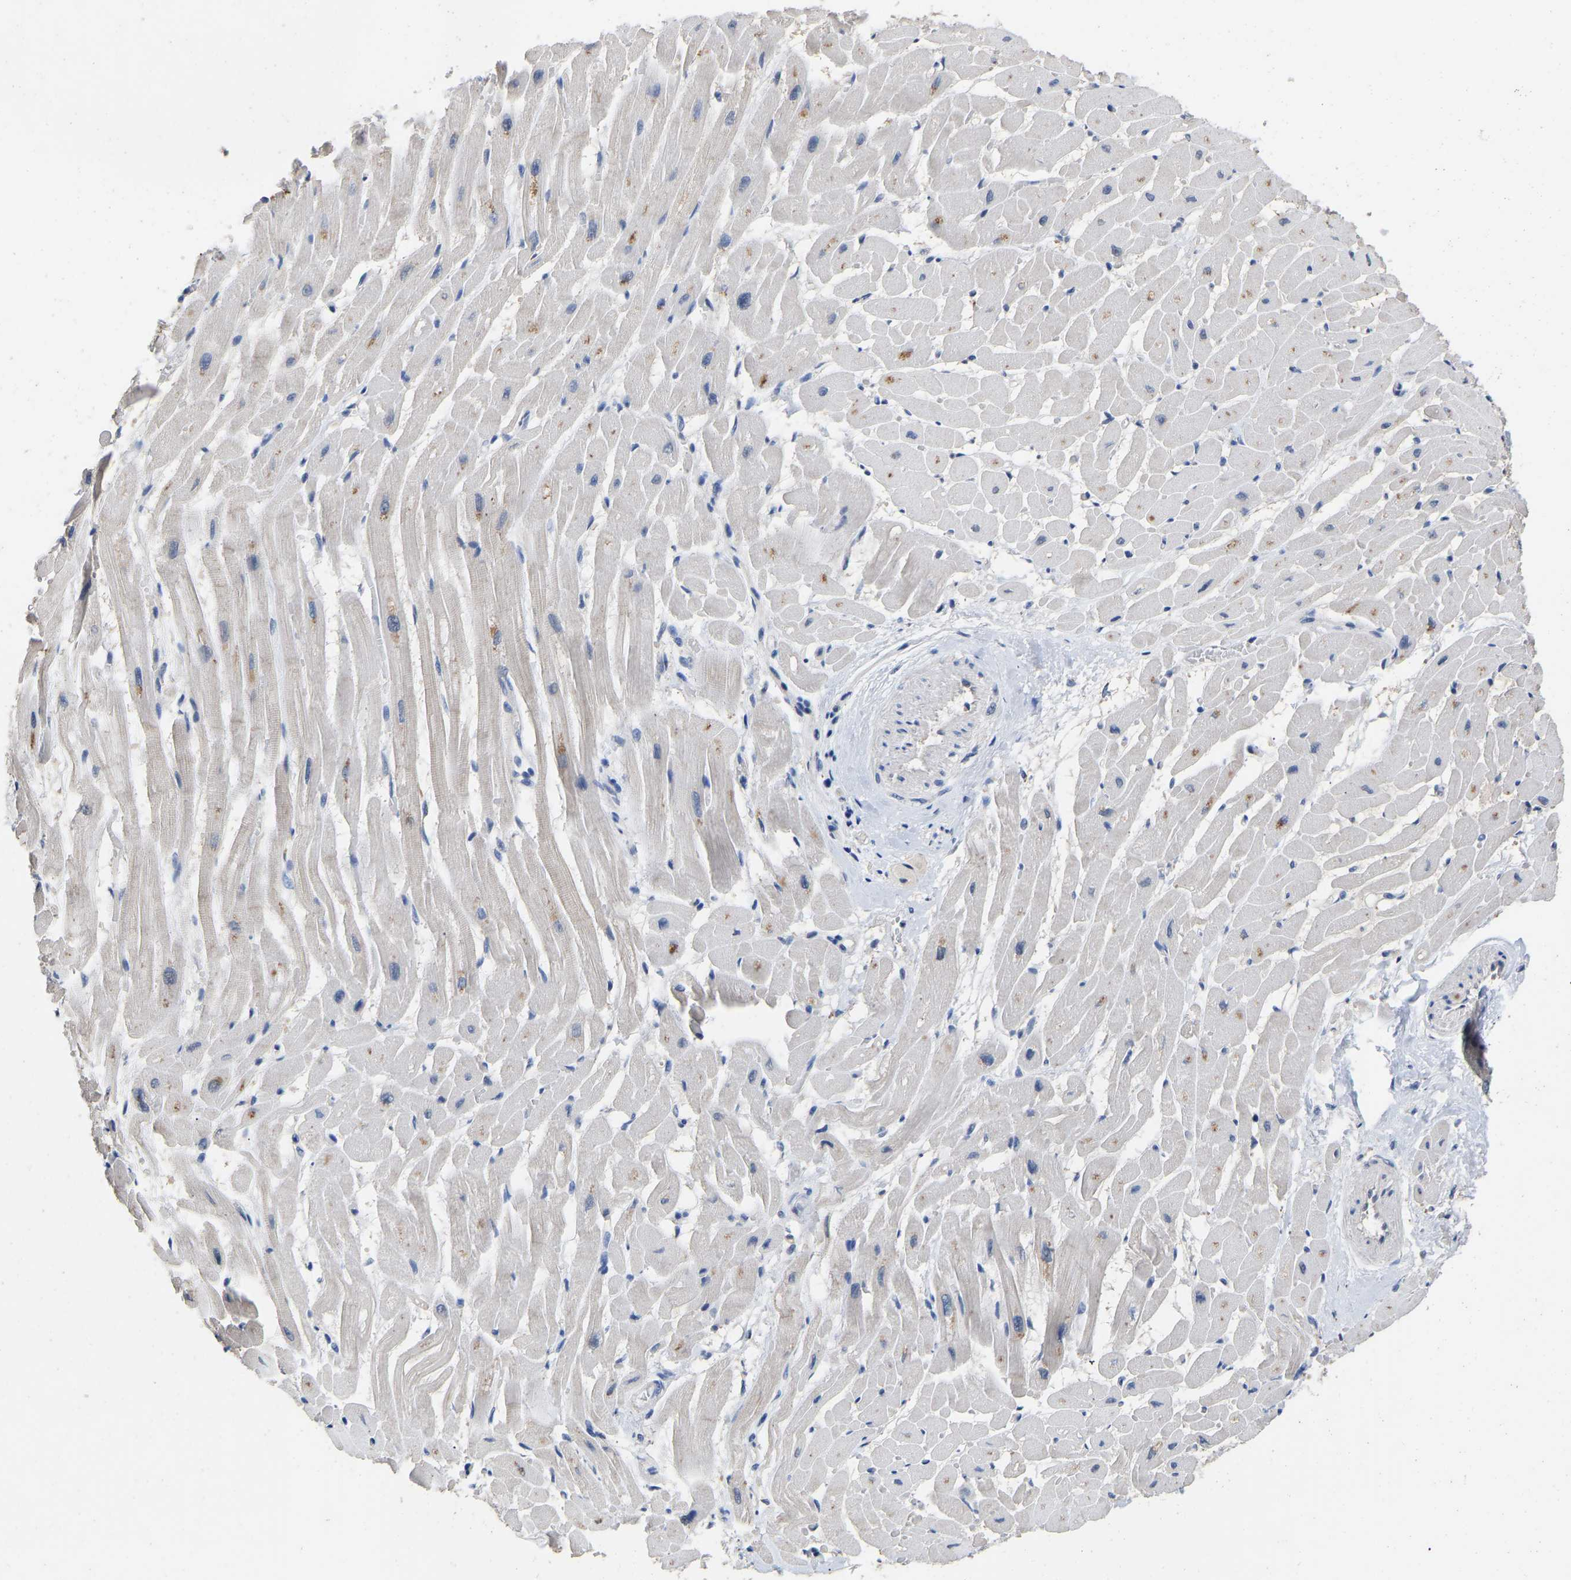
{"staining": {"intensity": "strong", "quantity": "<25%", "location": "nuclear"}, "tissue": "heart muscle", "cell_type": "Cardiomyocytes", "image_type": "normal", "snomed": [{"axis": "morphology", "description": "Normal tissue, NOS"}, {"axis": "topography", "description": "Heart"}], "caption": "Immunohistochemistry (IHC) photomicrograph of normal human heart muscle stained for a protein (brown), which reveals medium levels of strong nuclear staining in about <25% of cardiomyocytes.", "gene": "QKI", "patient": {"sex": "male", "age": 45}}